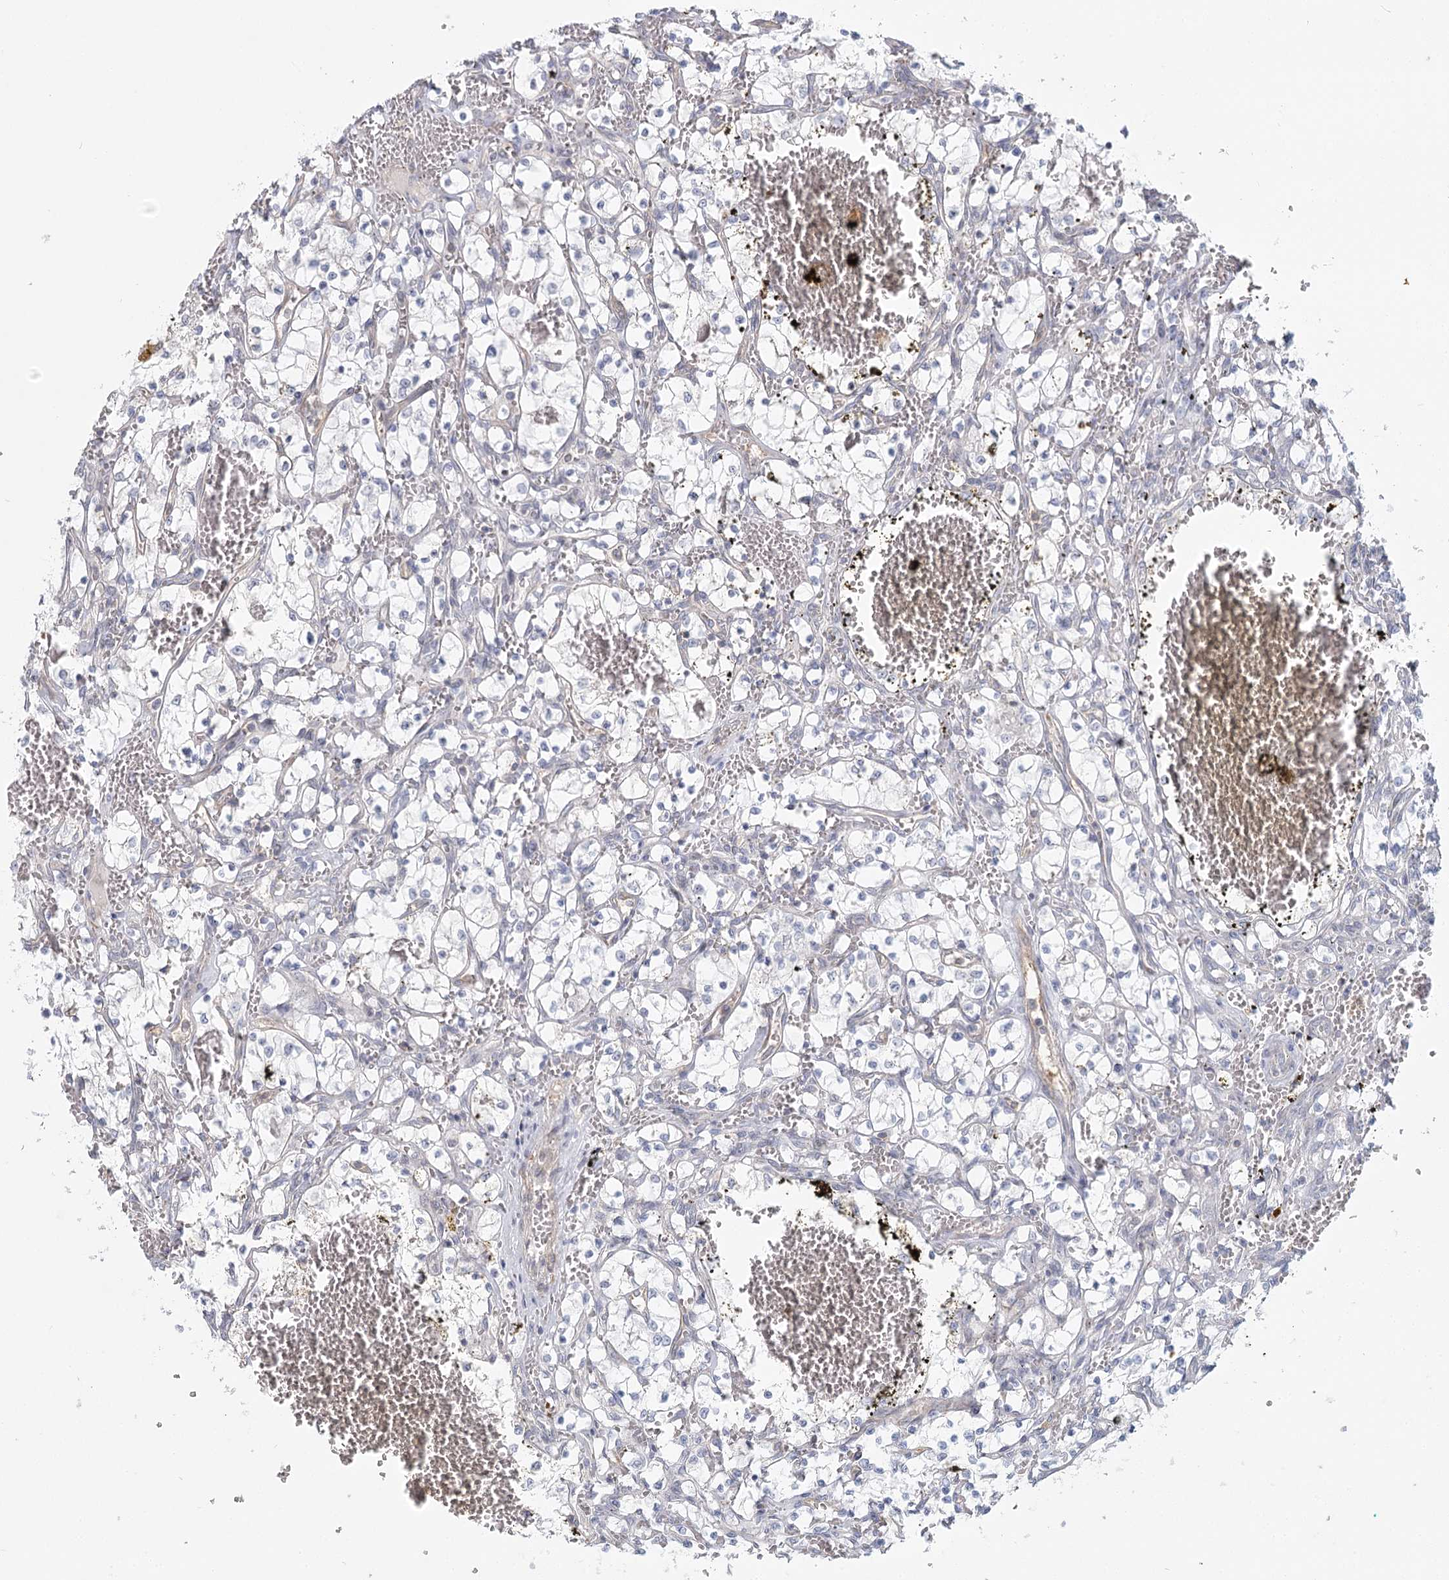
{"staining": {"intensity": "negative", "quantity": "none", "location": "none"}, "tissue": "renal cancer", "cell_type": "Tumor cells", "image_type": "cancer", "snomed": [{"axis": "morphology", "description": "Adenocarcinoma, NOS"}, {"axis": "topography", "description": "Kidney"}], "caption": "Protein analysis of renal adenocarcinoma demonstrates no significant positivity in tumor cells.", "gene": "USP11", "patient": {"sex": "female", "age": 69}}